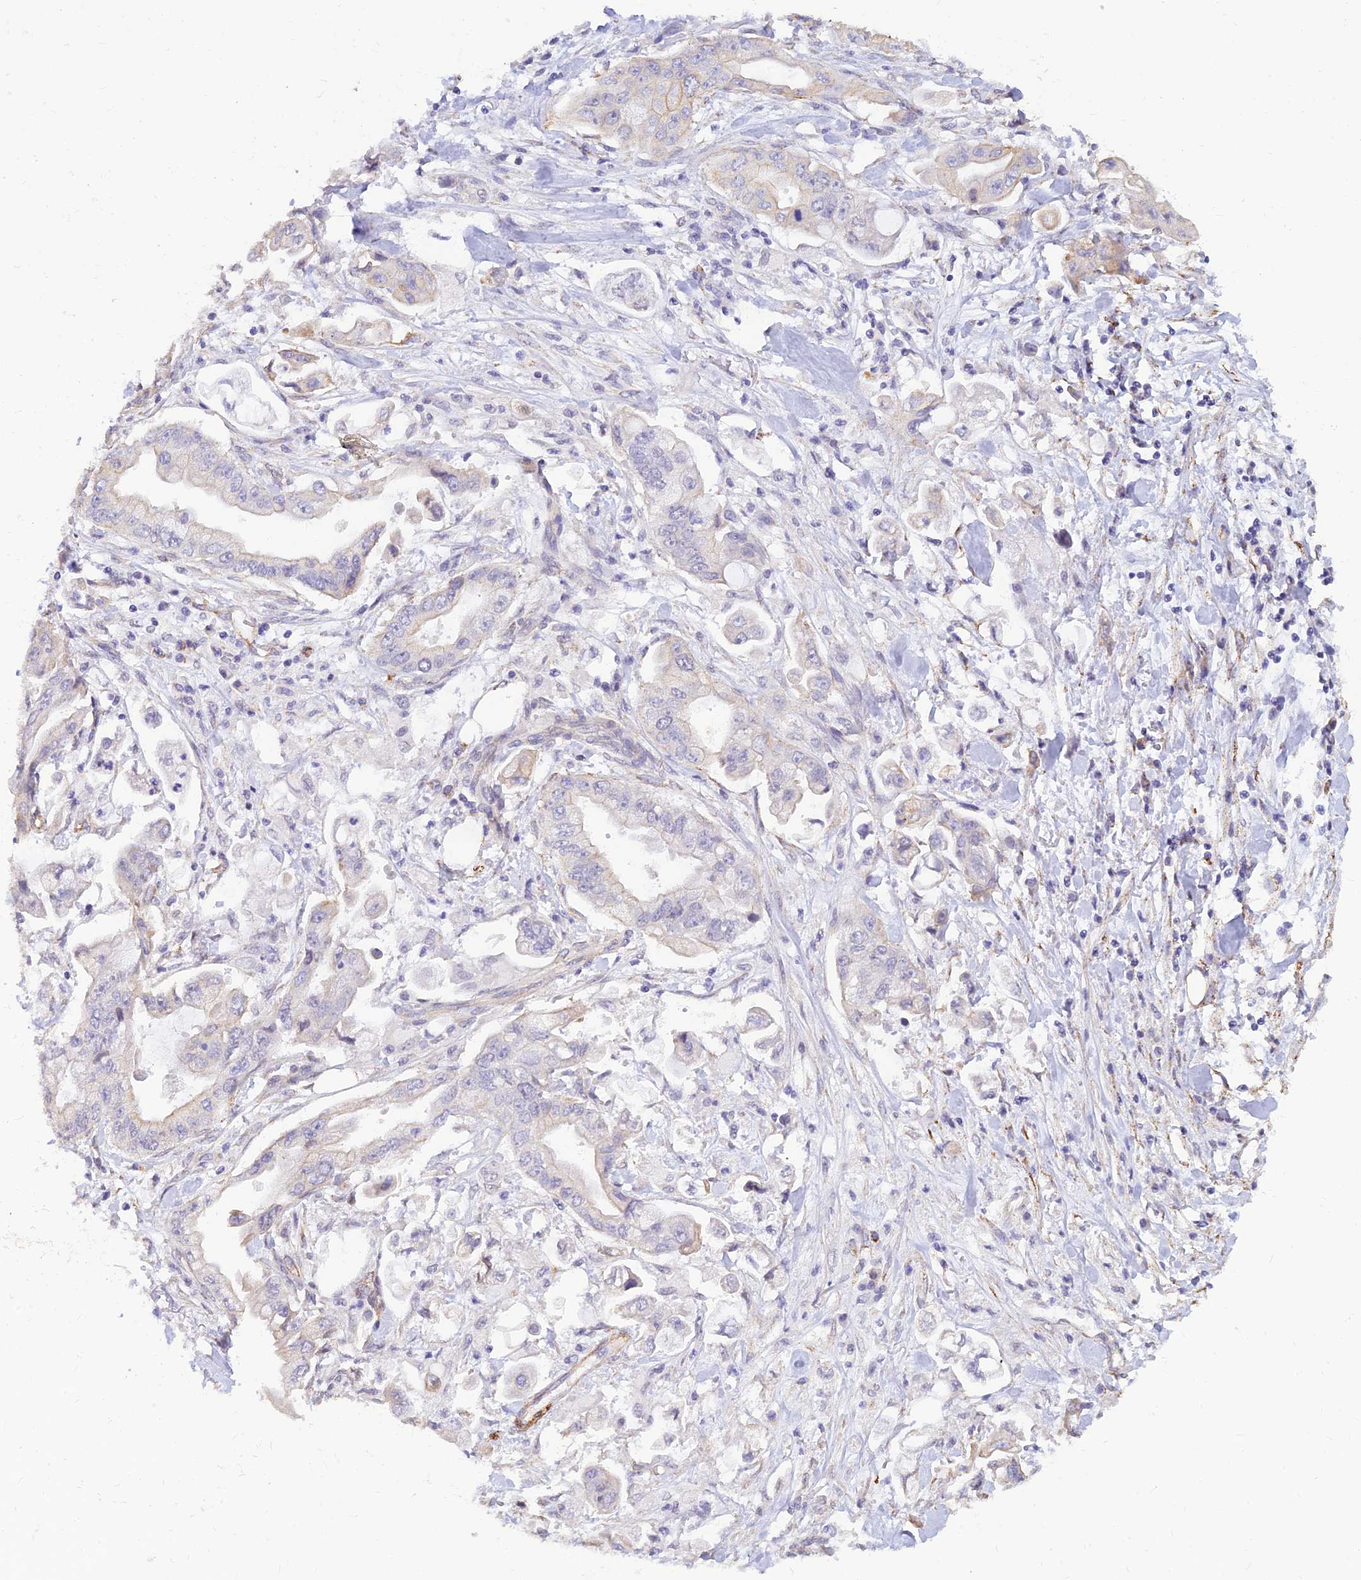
{"staining": {"intensity": "negative", "quantity": "none", "location": "none"}, "tissue": "stomach cancer", "cell_type": "Tumor cells", "image_type": "cancer", "snomed": [{"axis": "morphology", "description": "Adenocarcinoma, NOS"}, {"axis": "topography", "description": "Stomach"}], "caption": "Histopathology image shows no protein expression in tumor cells of adenocarcinoma (stomach) tissue.", "gene": "ALDH1L2", "patient": {"sex": "male", "age": 62}}